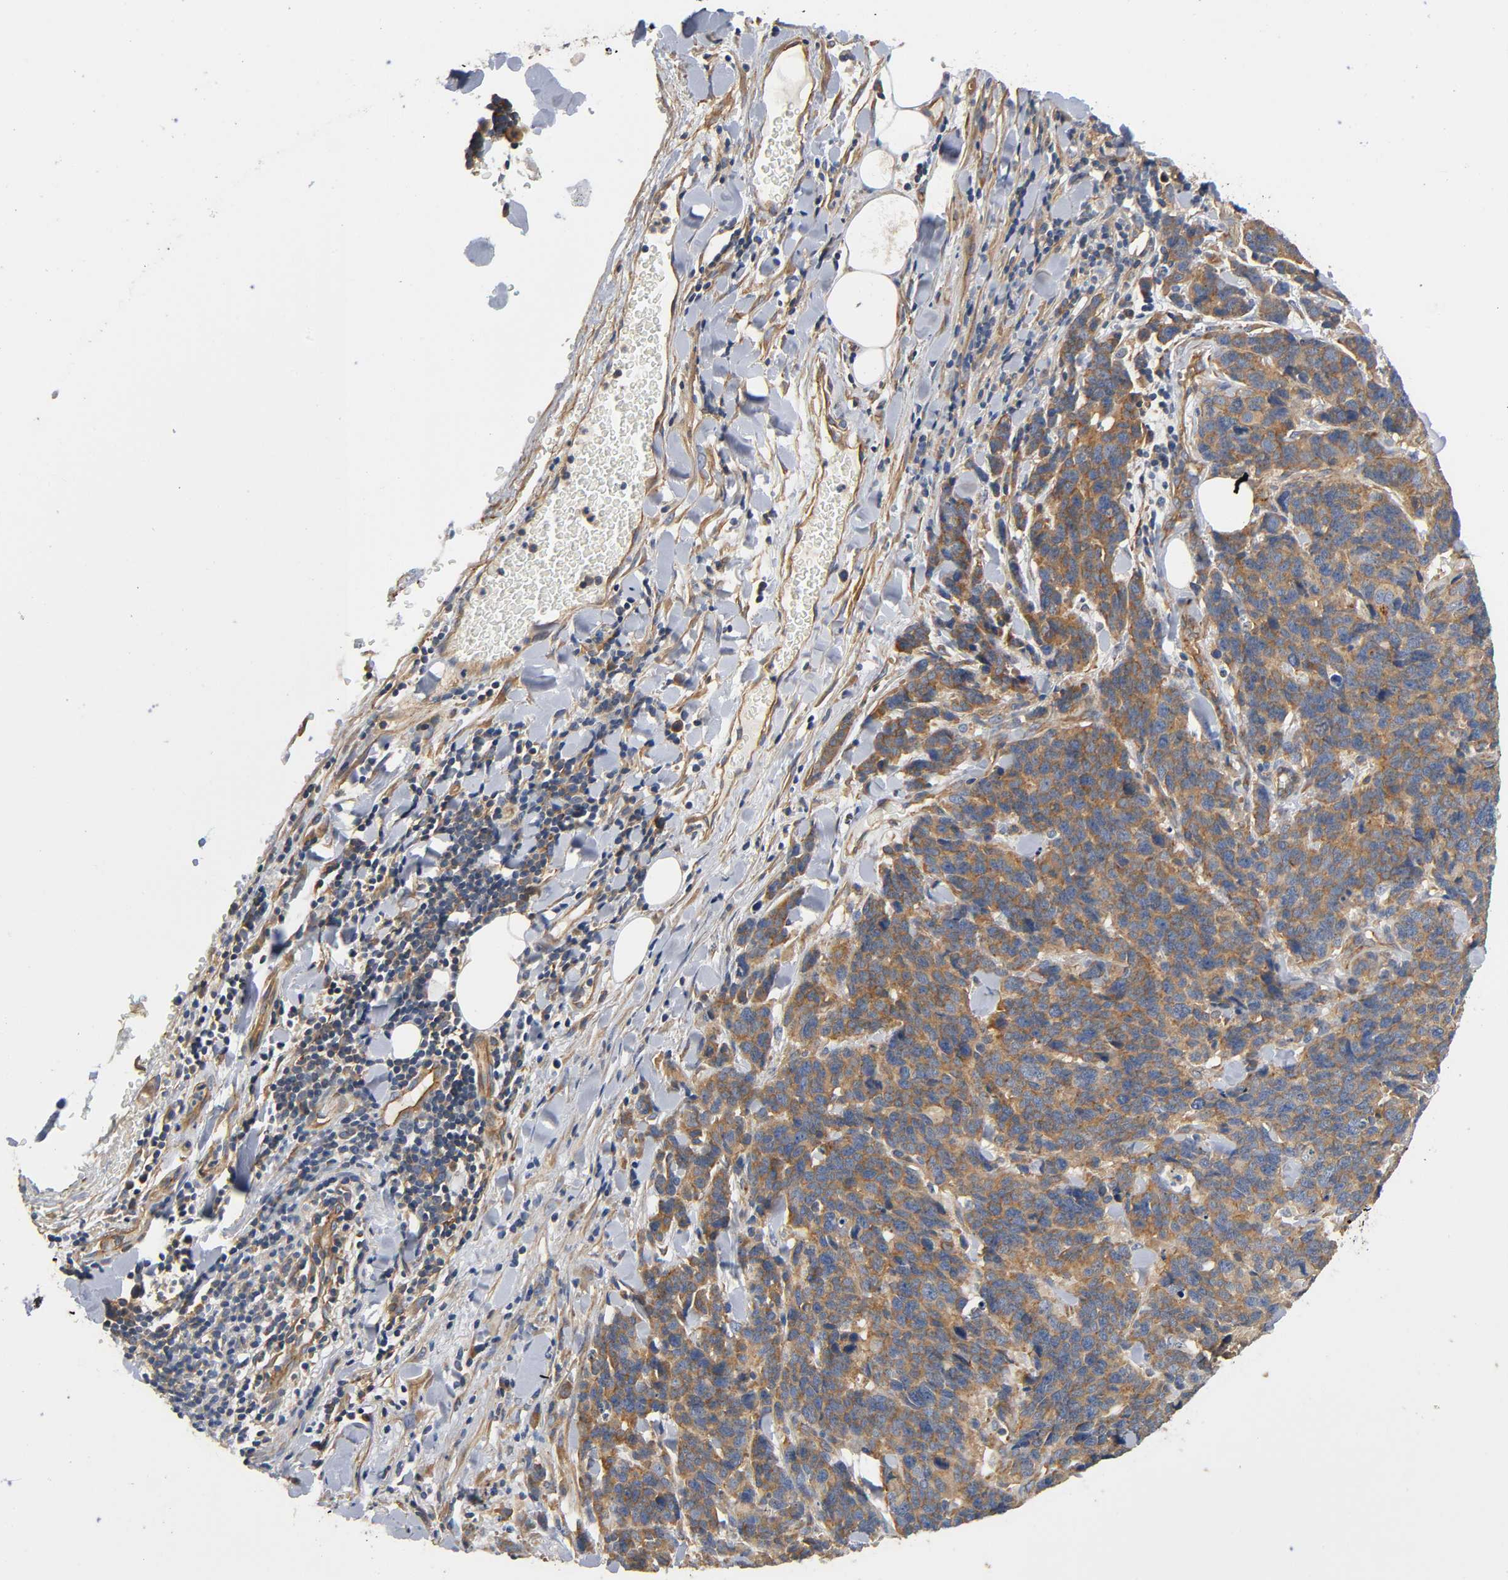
{"staining": {"intensity": "moderate", "quantity": ">75%", "location": "cytoplasmic/membranous"}, "tissue": "lung cancer", "cell_type": "Tumor cells", "image_type": "cancer", "snomed": [{"axis": "morphology", "description": "Neoplasm, malignant, NOS"}, {"axis": "topography", "description": "Lung"}], "caption": "Lung neoplasm (malignant) was stained to show a protein in brown. There is medium levels of moderate cytoplasmic/membranous staining in about >75% of tumor cells.", "gene": "MARS1", "patient": {"sex": "female", "age": 58}}